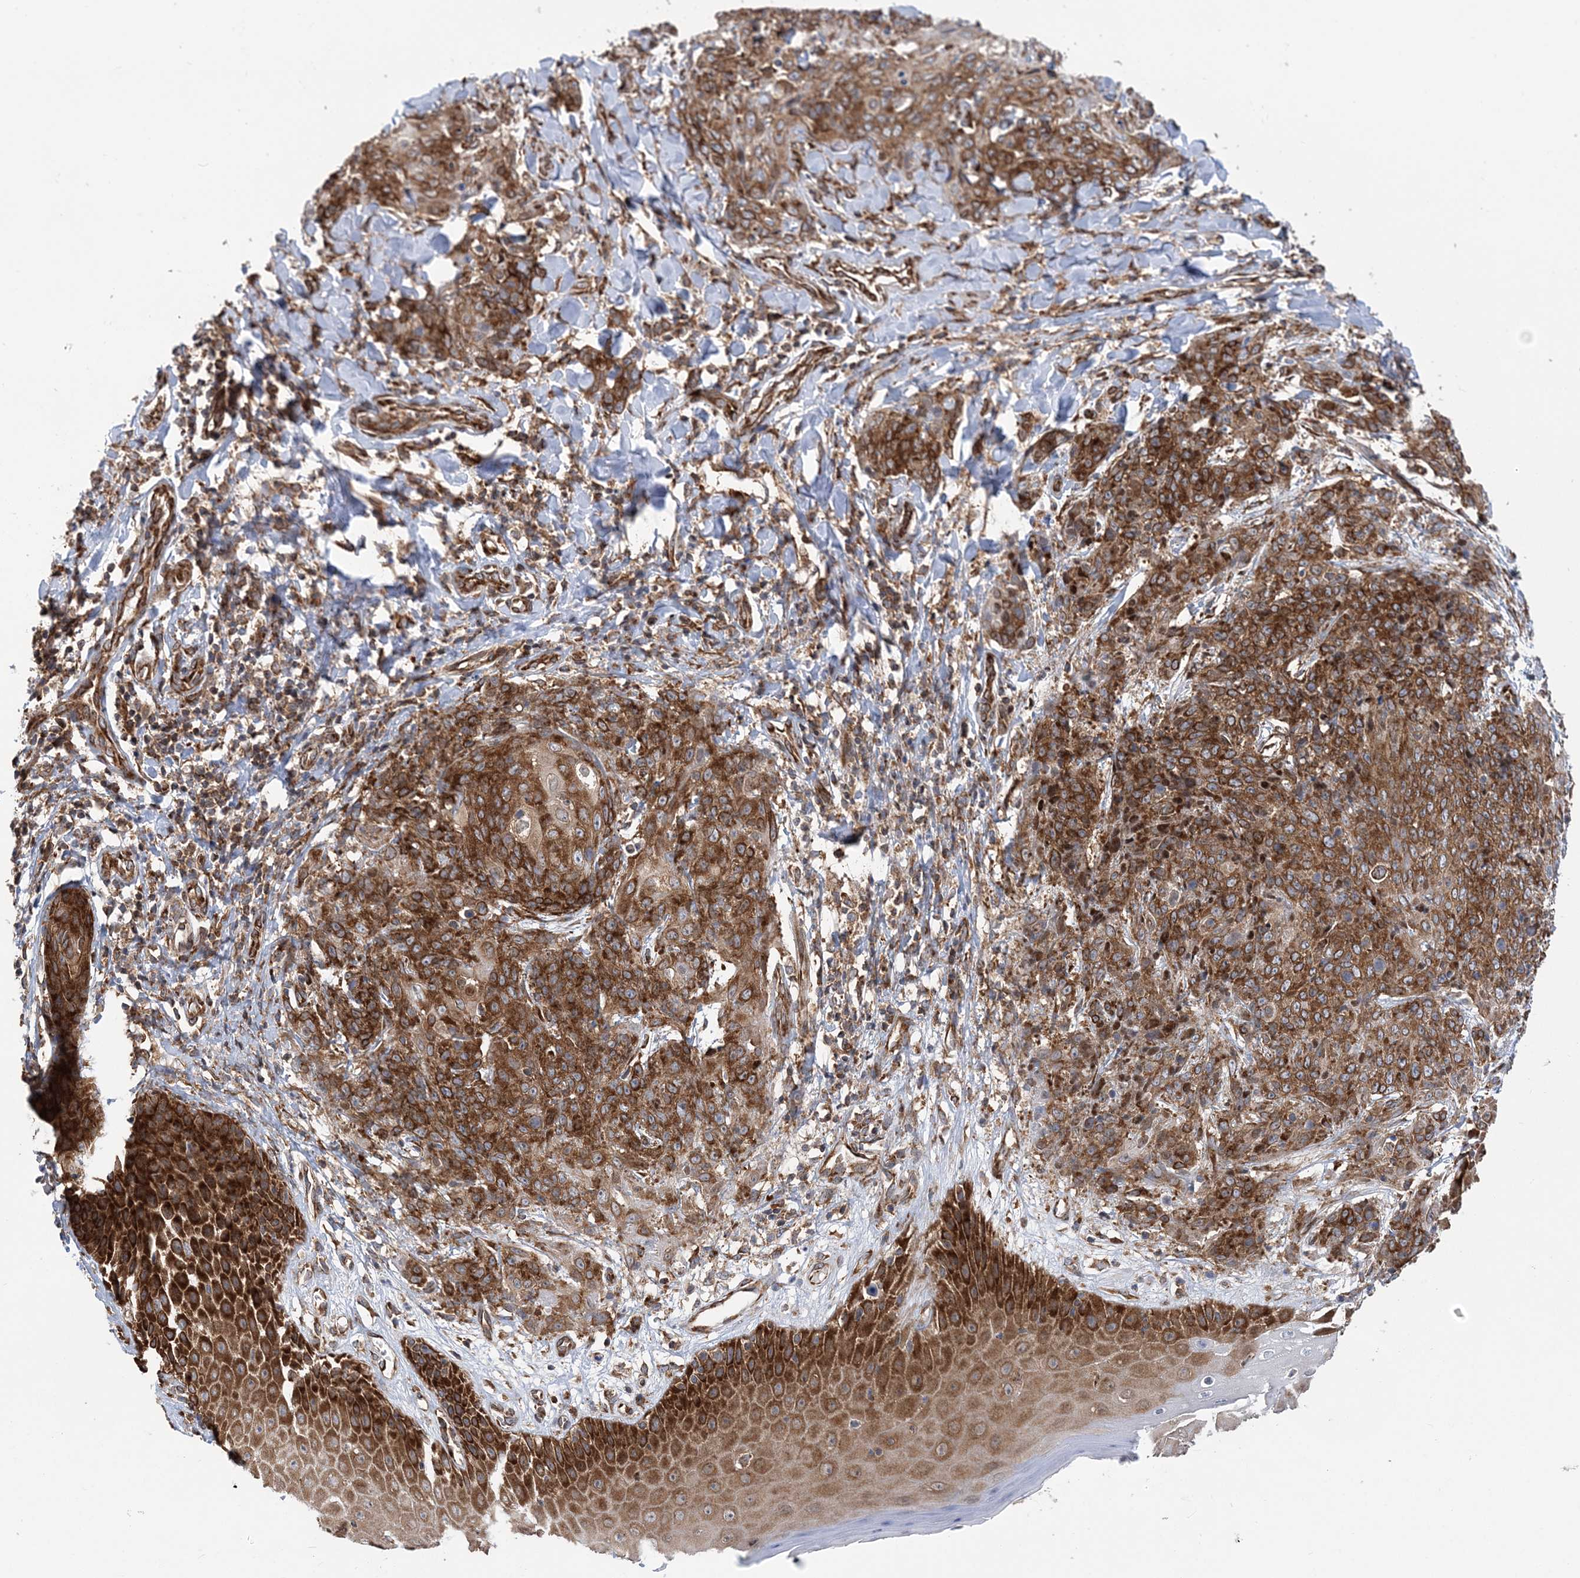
{"staining": {"intensity": "strong", "quantity": ">75%", "location": "cytoplasmic/membranous"}, "tissue": "skin cancer", "cell_type": "Tumor cells", "image_type": "cancer", "snomed": [{"axis": "morphology", "description": "Squamous cell carcinoma, NOS"}, {"axis": "topography", "description": "Skin"}, {"axis": "topography", "description": "Vulva"}], "caption": "A brown stain shows strong cytoplasmic/membranous expression of a protein in squamous cell carcinoma (skin) tumor cells.", "gene": "PHF1", "patient": {"sex": "female", "age": 85}}